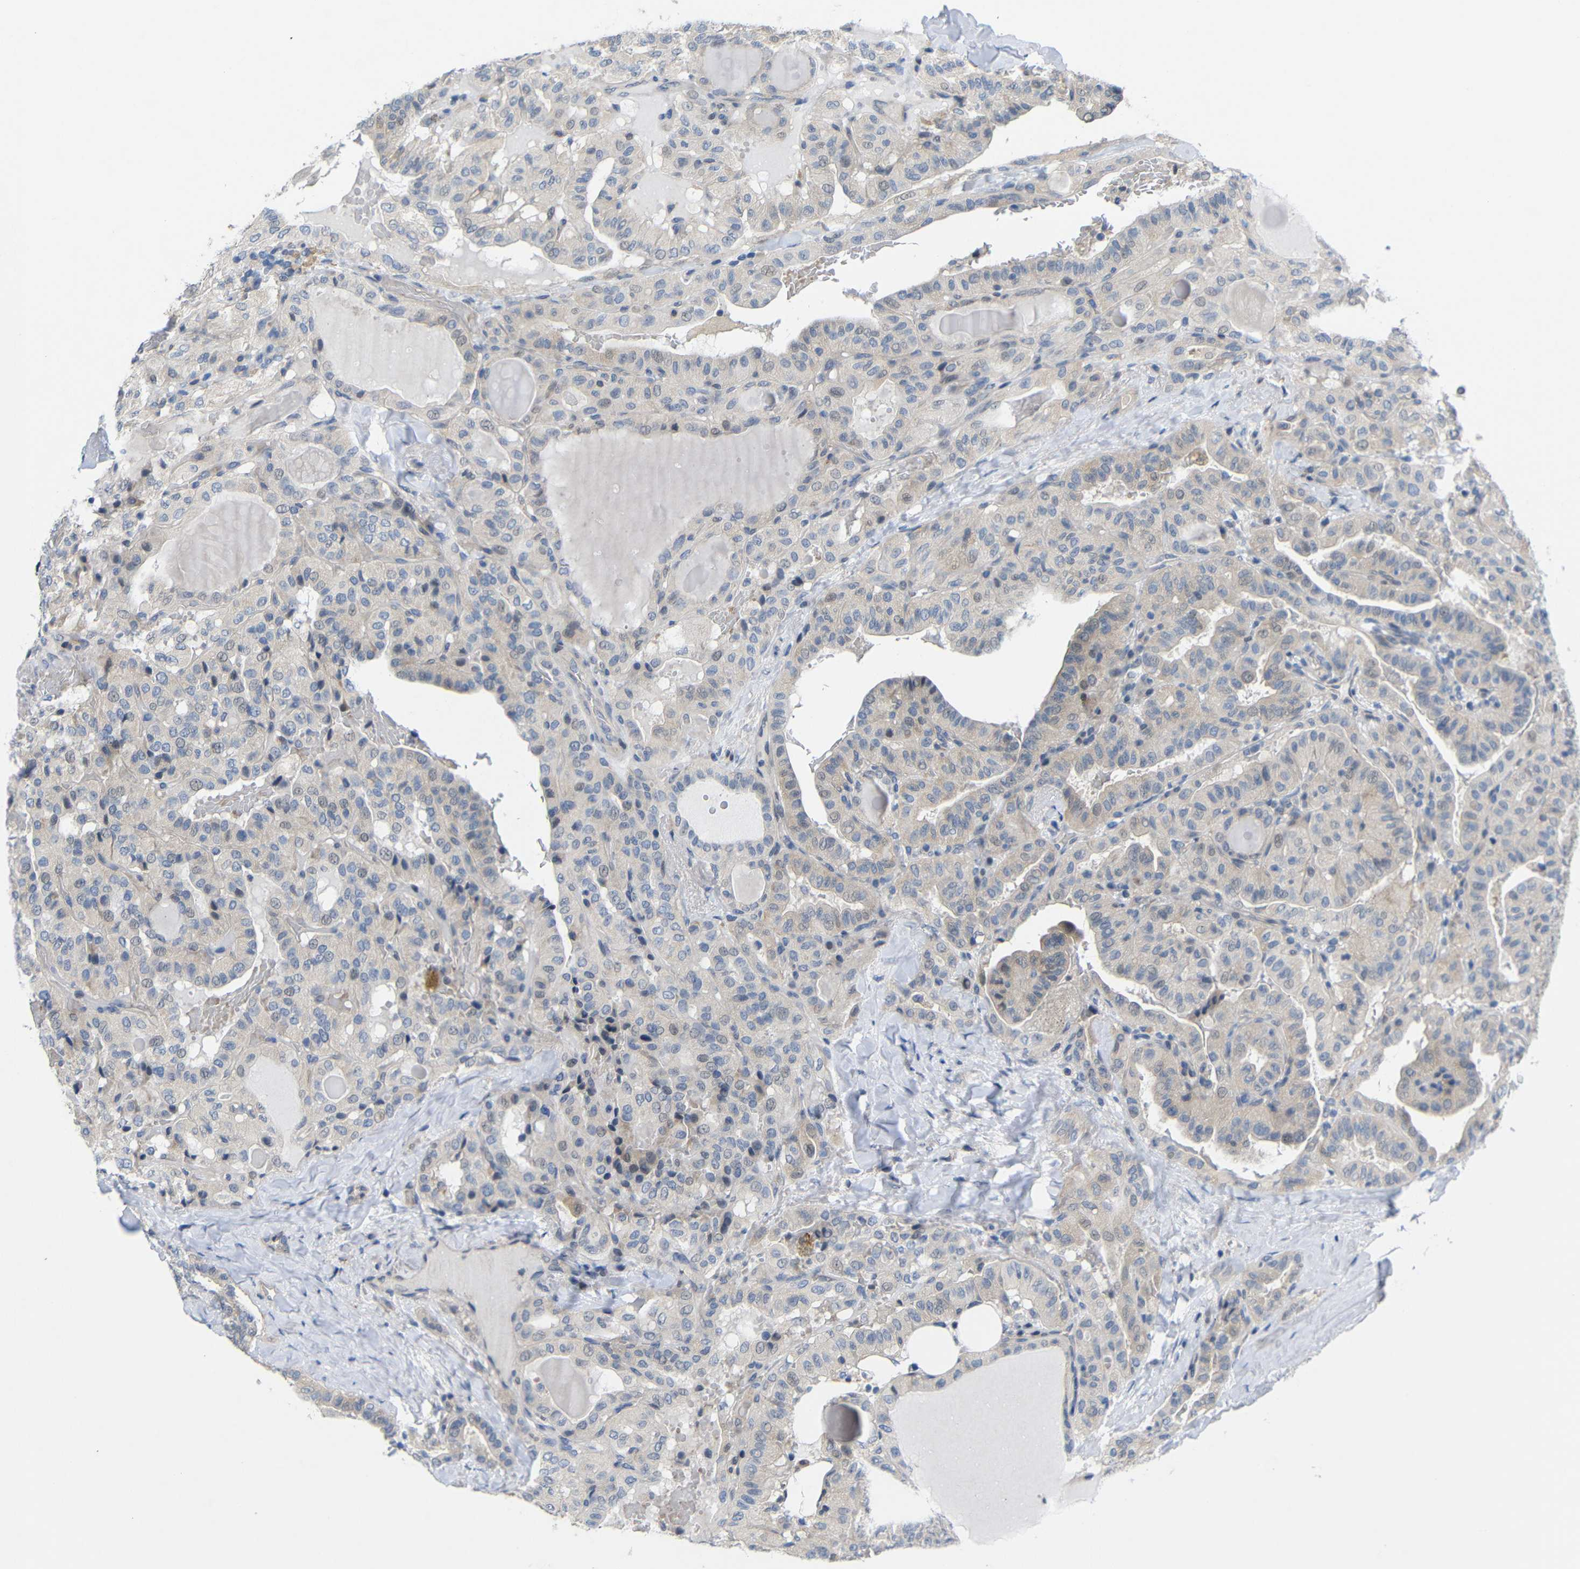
{"staining": {"intensity": "weak", "quantity": "25%-75%", "location": "cytoplasmic/membranous"}, "tissue": "thyroid cancer", "cell_type": "Tumor cells", "image_type": "cancer", "snomed": [{"axis": "morphology", "description": "Papillary adenocarcinoma, NOS"}, {"axis": "topography", "description": "Thyroid gland"}], "caption": "IHC histopathology image of human papillary adenocarcinoma (thyroid) stained for a protein (brown), which reveals low levels of weak cytoplasmic/membranous staining in about 25%-75% of tumor cells.", "gene": "CMTM1", "patient": {"sex": "male", "age": 77}}